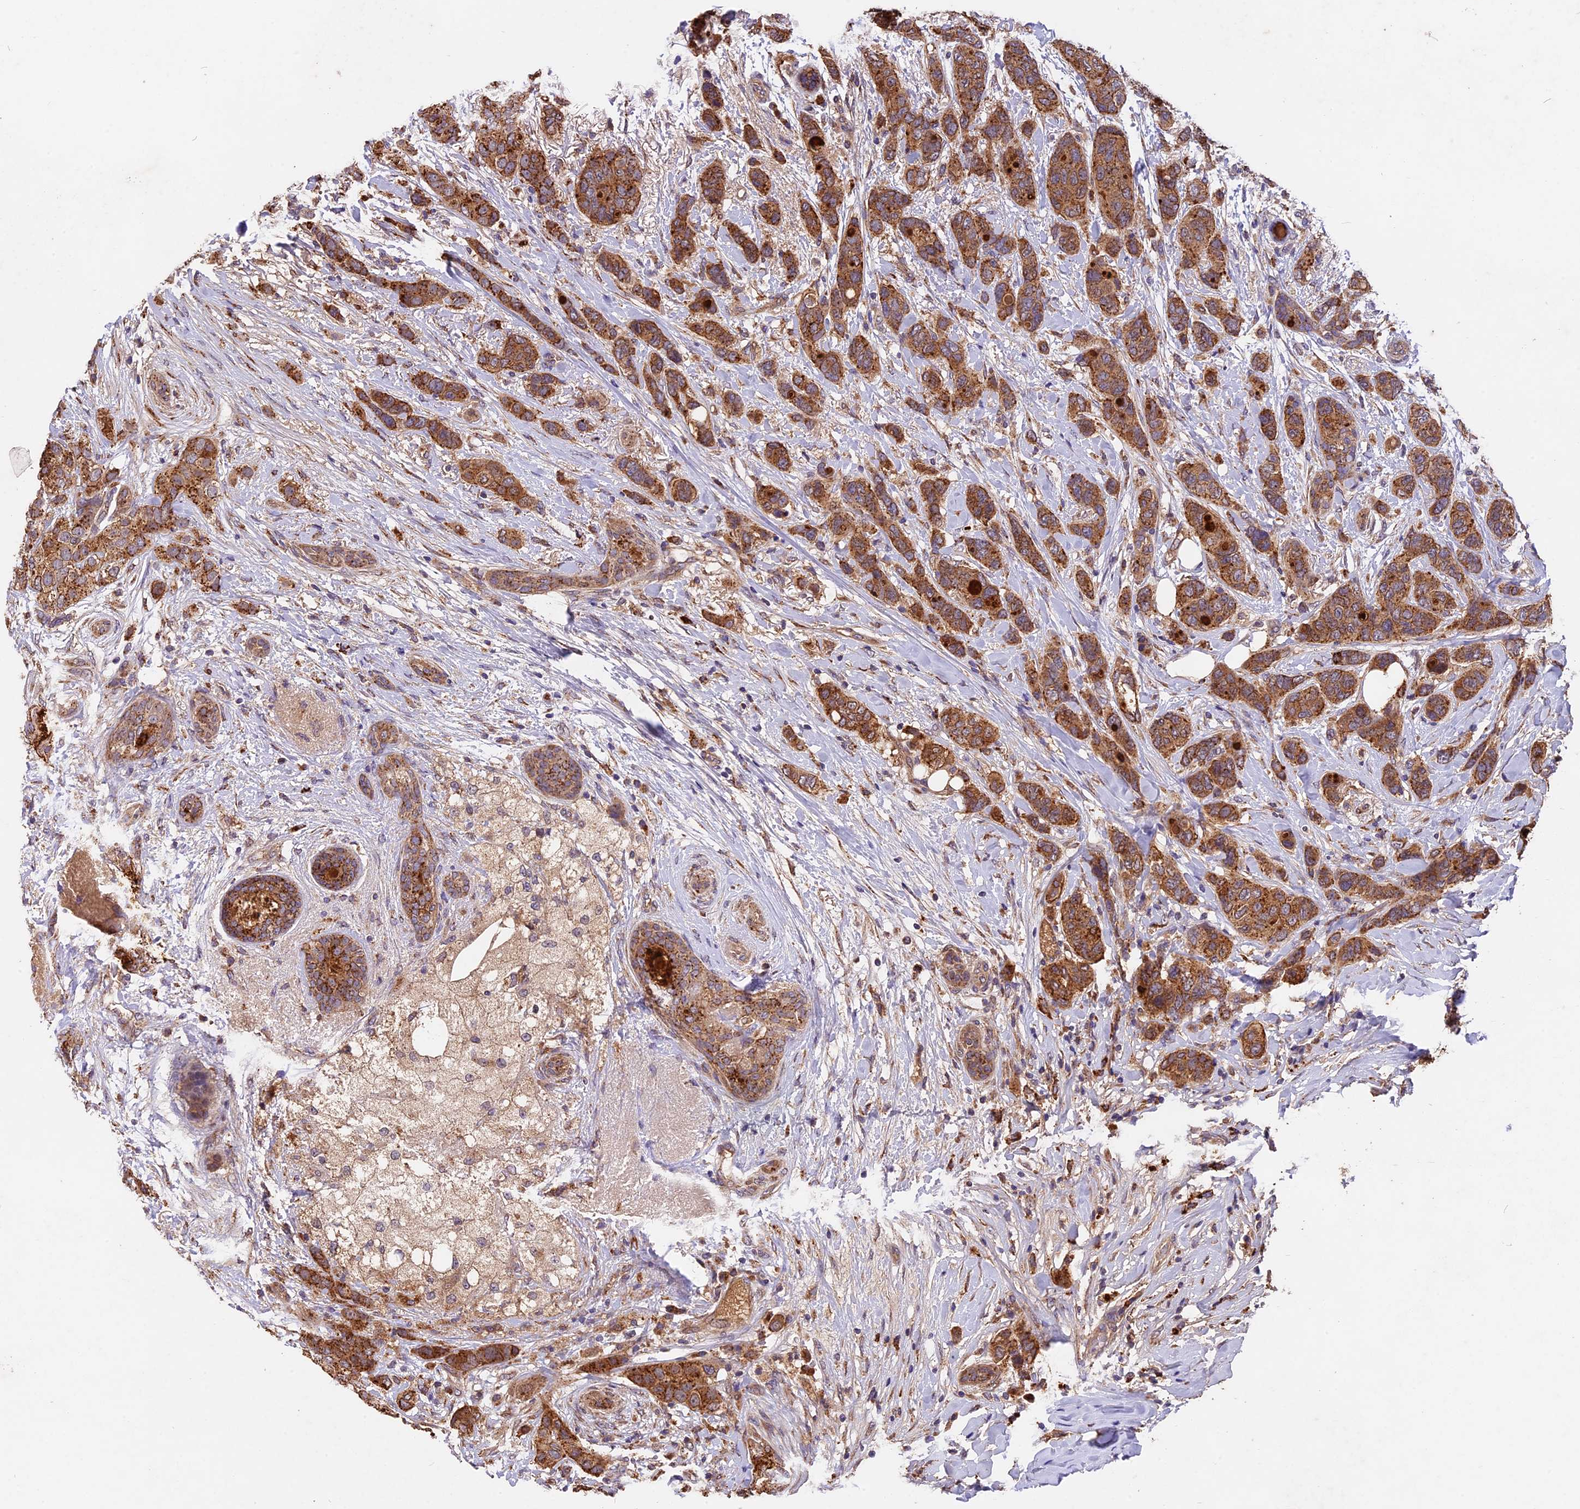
{"staining": {"intensity": "strong", "quantity": ">75%", "location": "cytoplasmic/membranous"}, "tissue": "breast cancer", "cell_type": "Tumor cells", "image_type": "cancer", "snomed": [{"axis": "morphology", "description": "Lobular carcinoma"}, {"axis": "topography", "description": "Breast"}], "caption": "Brown immunohistochemical staining in human breast cancer (lobular carcinoma) reveals strong cytoplasmic/membranous staining in approximately >75% of tumor cells. (IHC, brightfield microscopy, high magnification).", "gene": "COPE", "patient": {"sex": "female", "age": 51}}